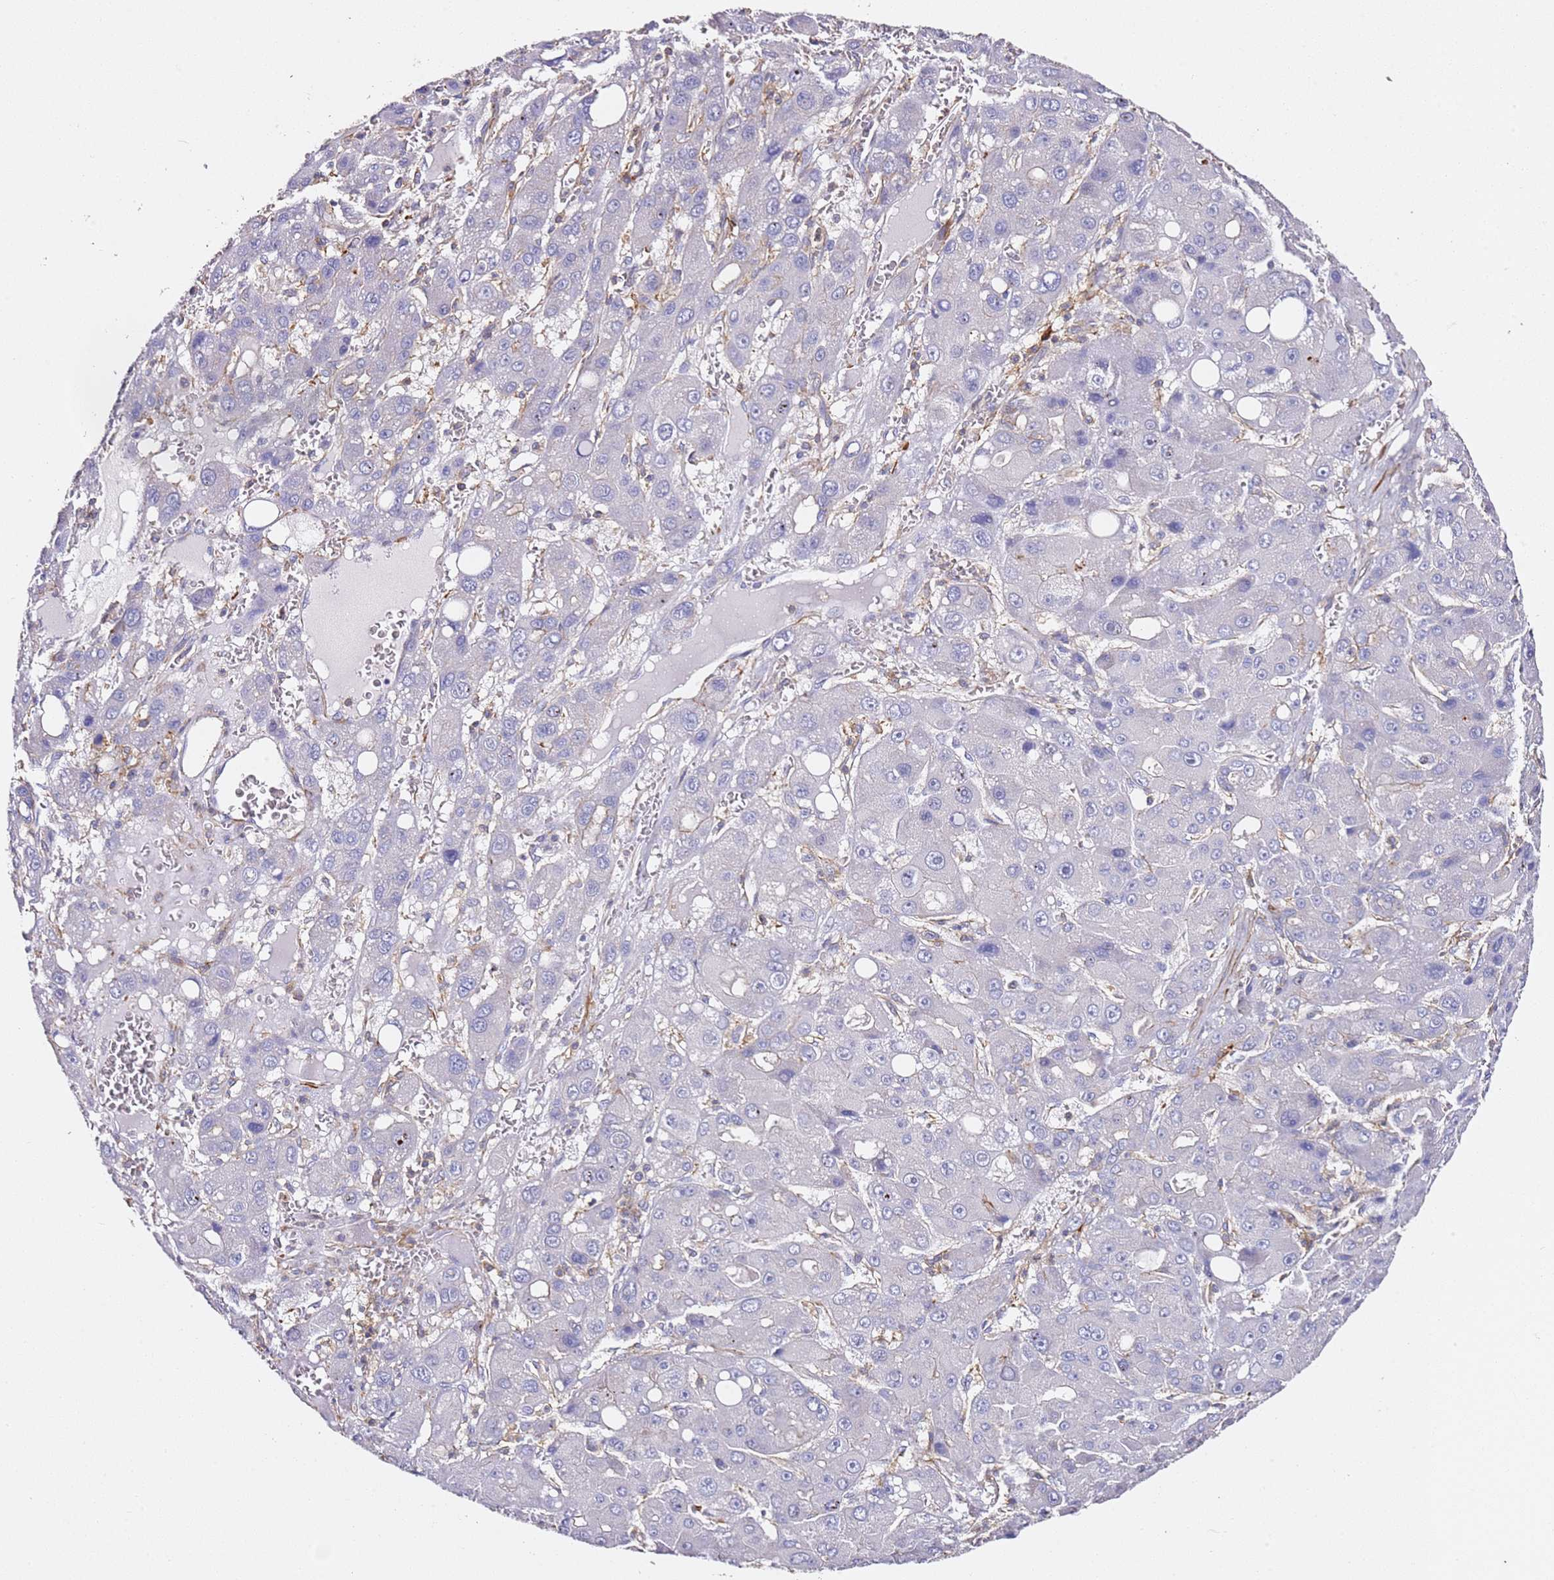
{"staining": {"intensity": "negative", "quantity": "none", "location": "none"}, "tissue": "liver cancer", "cell_type": "Tumor cells", "image_type": "cancer", "snomed": [{"axis": "morphology", "description": "Carcinoma, Hepatocellular, NOS"}, {"axis": "topography", "description": "Liver"}], "caption": "The IHC histopathology image has no significant positivity in tumor cells of hepatocellular carcinoma (liver) tissue.", "gene": "ZNF671", "patient": {"sex": "male", "age": 55}}